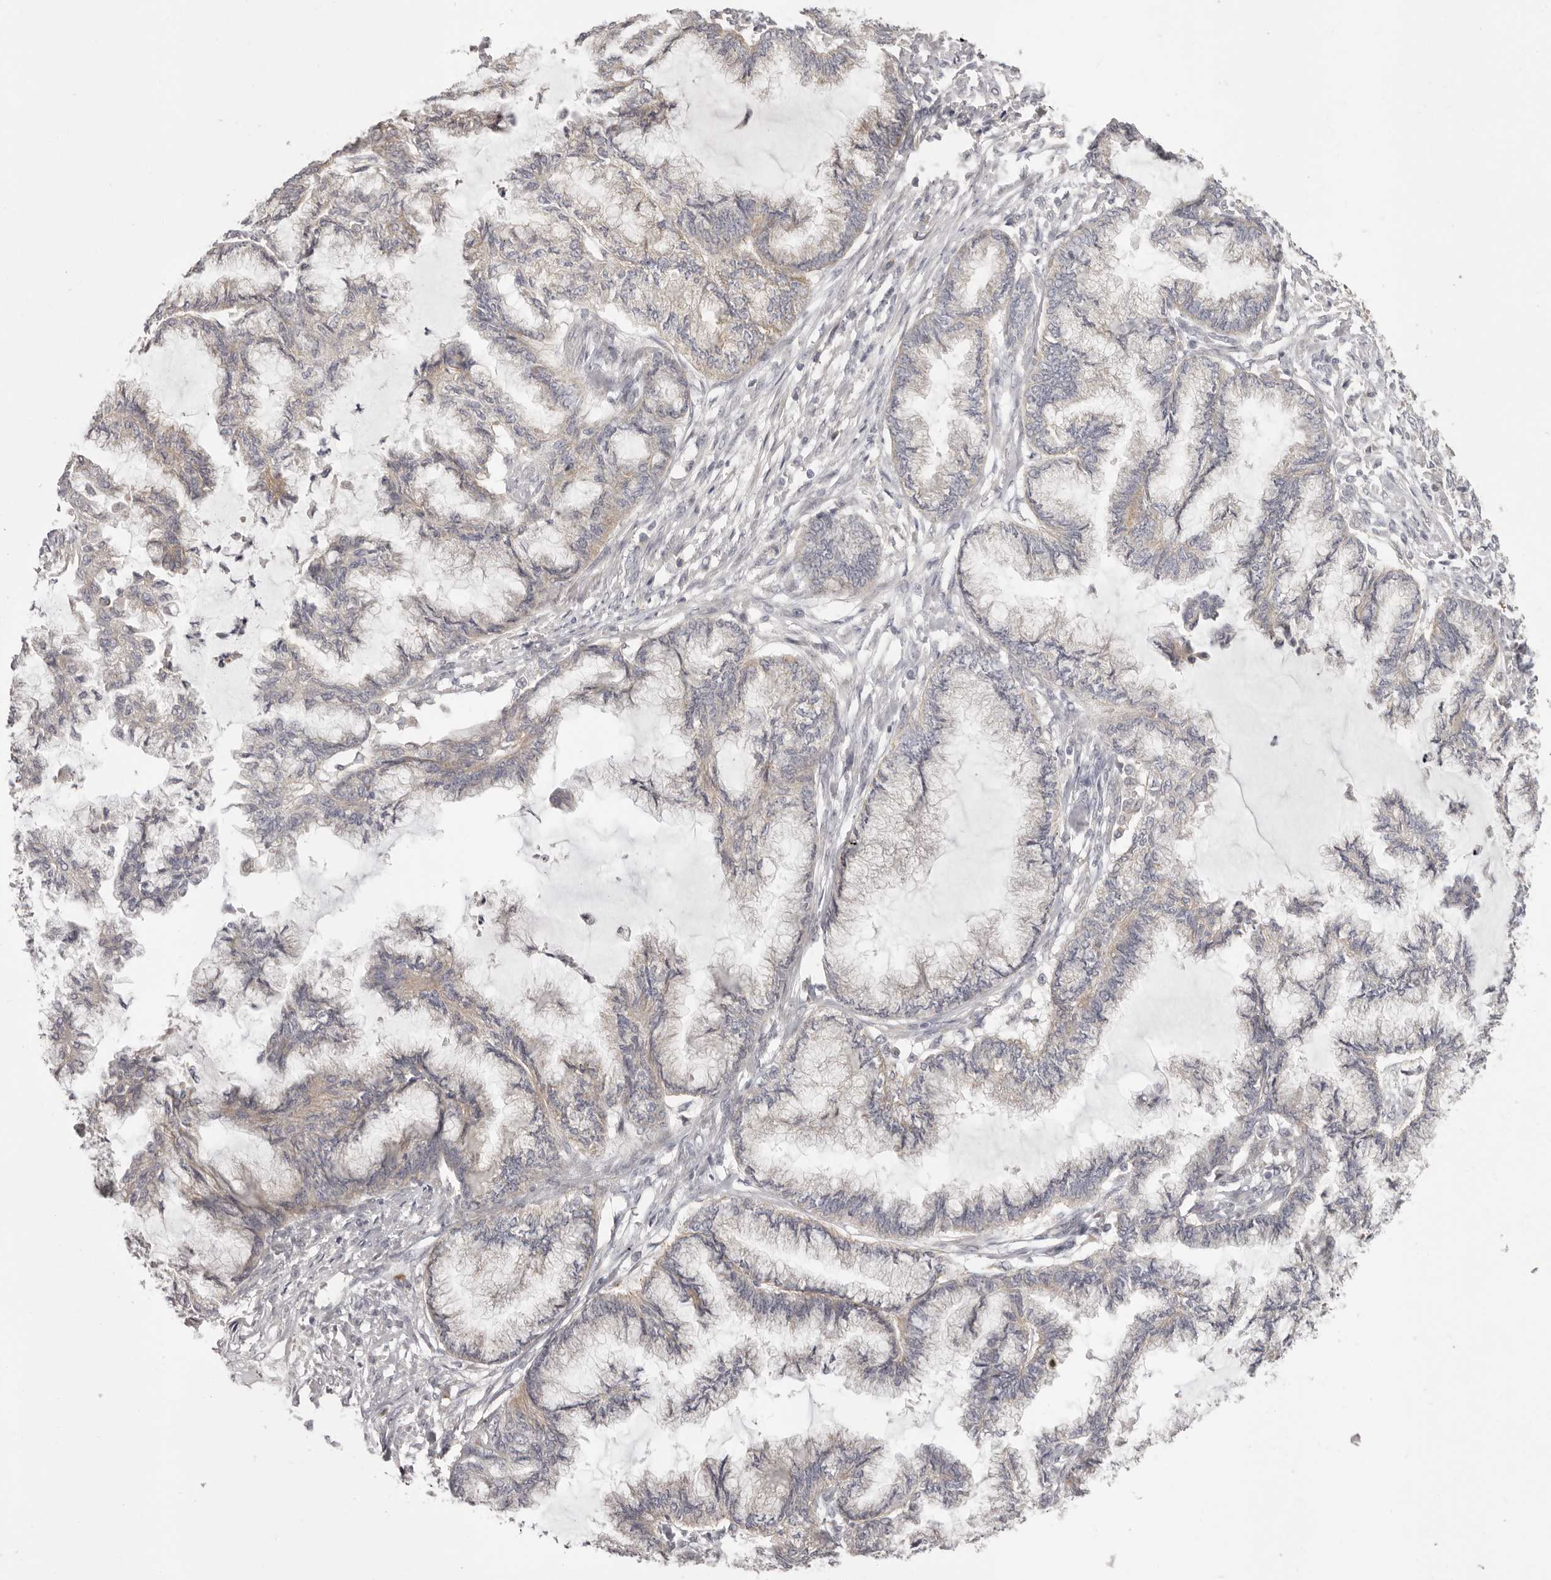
{"staining": {"intensity": "weak", "quantity": "25%-75%", "location": "cytoplasmic/membranous"}, "tissue": "endometrial cancer", "cell_type": "Tumor cells", "image_type": "cancer", "snomed": [{"axis": "morphology", "description": "Adenocarcinoma, NOS"}, {"axis": "topography", "description": "Endometrium"}], "caption": "Adenocarcinoma (endometrial) was stained to show a protein in brown. There is low levels of weak cytoplasmic/membranous positivity in about 25%-75% of tumor cells. Ihc stains the protein of interest in brown and the nuclei are stained blue.", "gene": "OTUD3", "patient": {"sex": "female", "age": 86}}